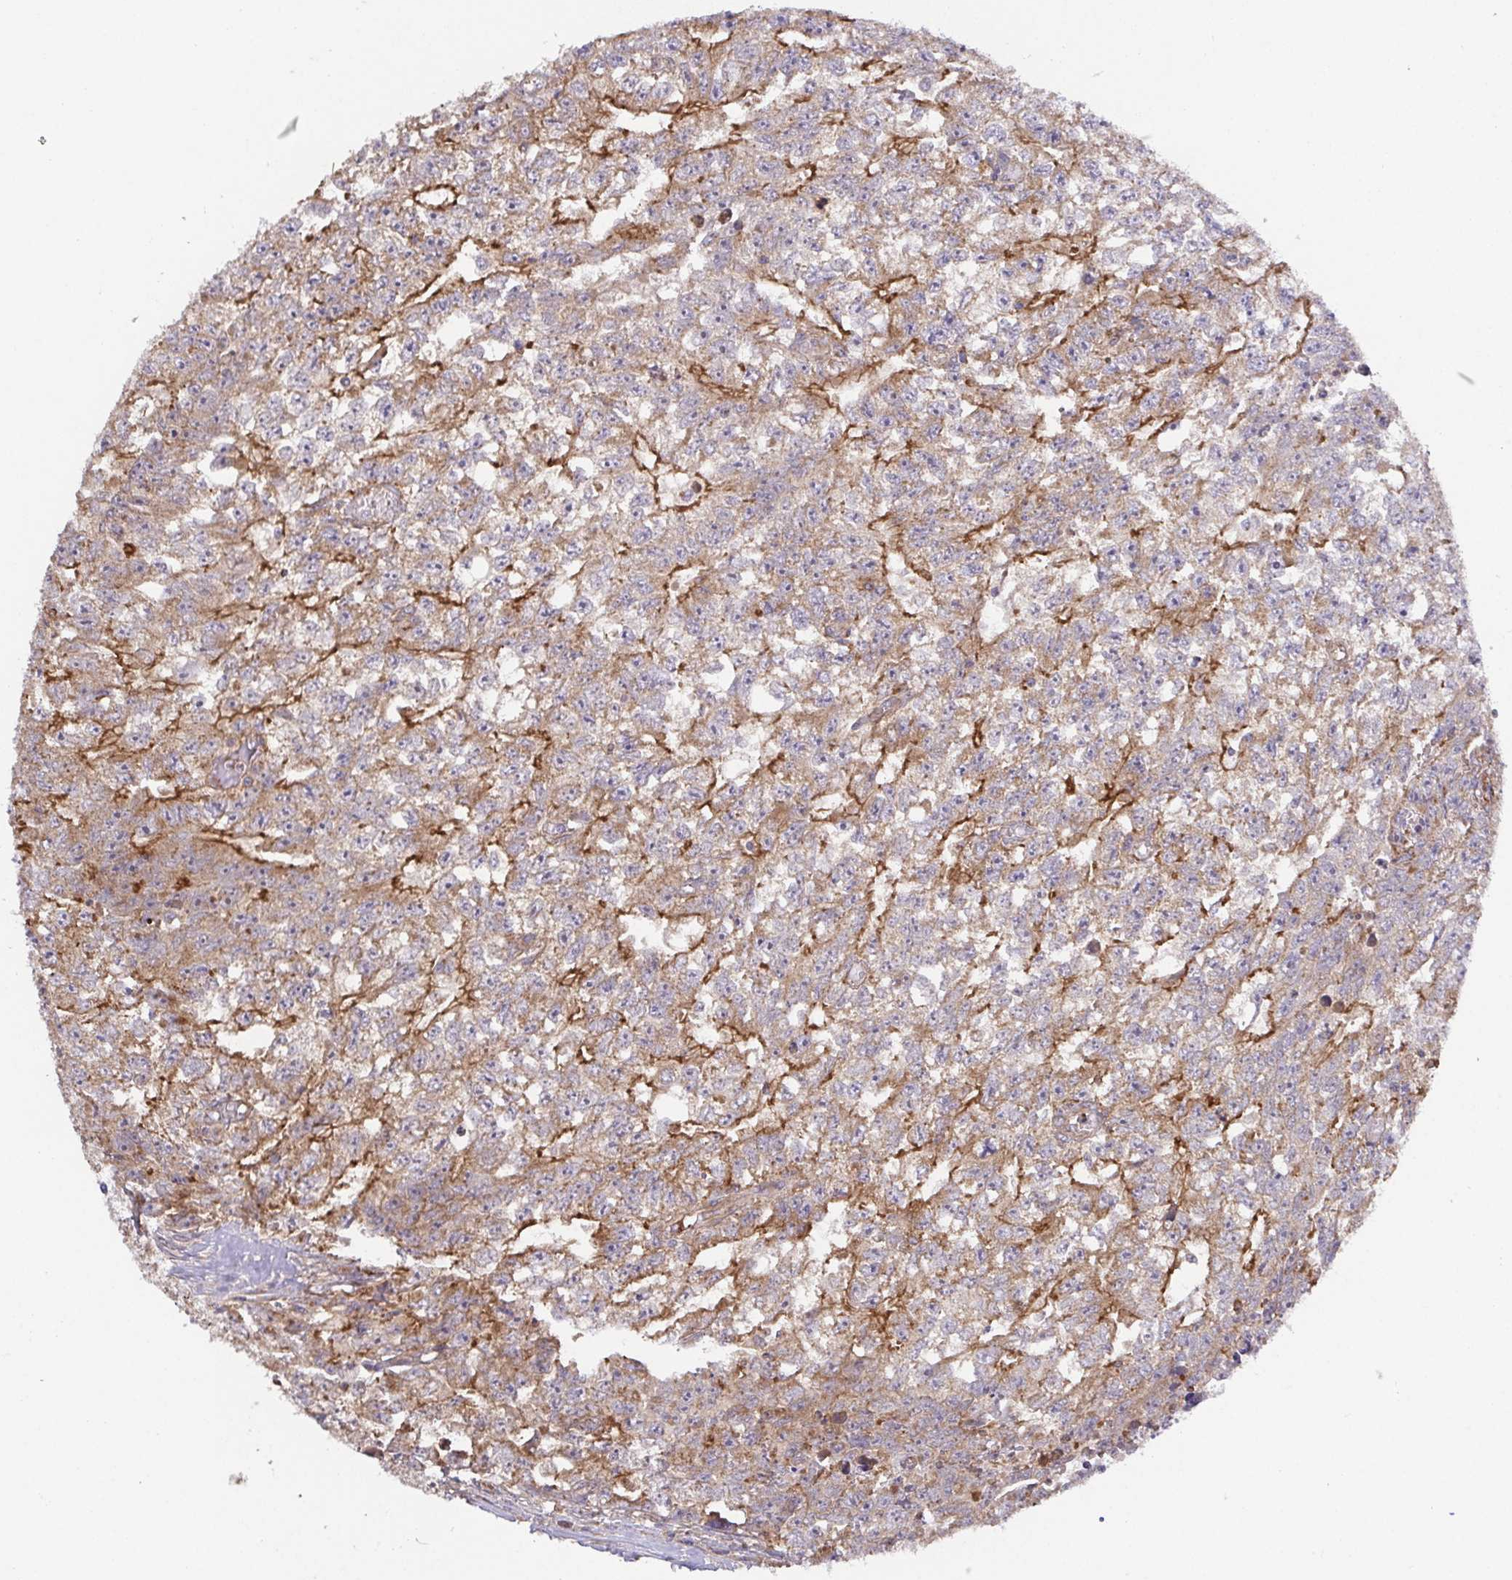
{"staining": {"intensity": "moderate", "quantity": ">75%", "location": "cytoplasmic/membranous"}, "tissue": "testis cancer", "cell_type": "Tumor cells", "image_type": "cancer", "snomed": [{"axis": "morphology", "description": "Carcinoma, Embryonal, NOS"}, {"axis": "morphology", "description": "Teratoma, malignant, NOS"}, {"axis": "topography", "description": "Testis"}], "caption": "Protein staining of embryonal carcinoma (testis) tissue displays moderate cytoplasmic/membranous staining in about >75% of tumor cells.", "gene": "TM9SF4", "patient": {"sex": "male", "age": 24}}